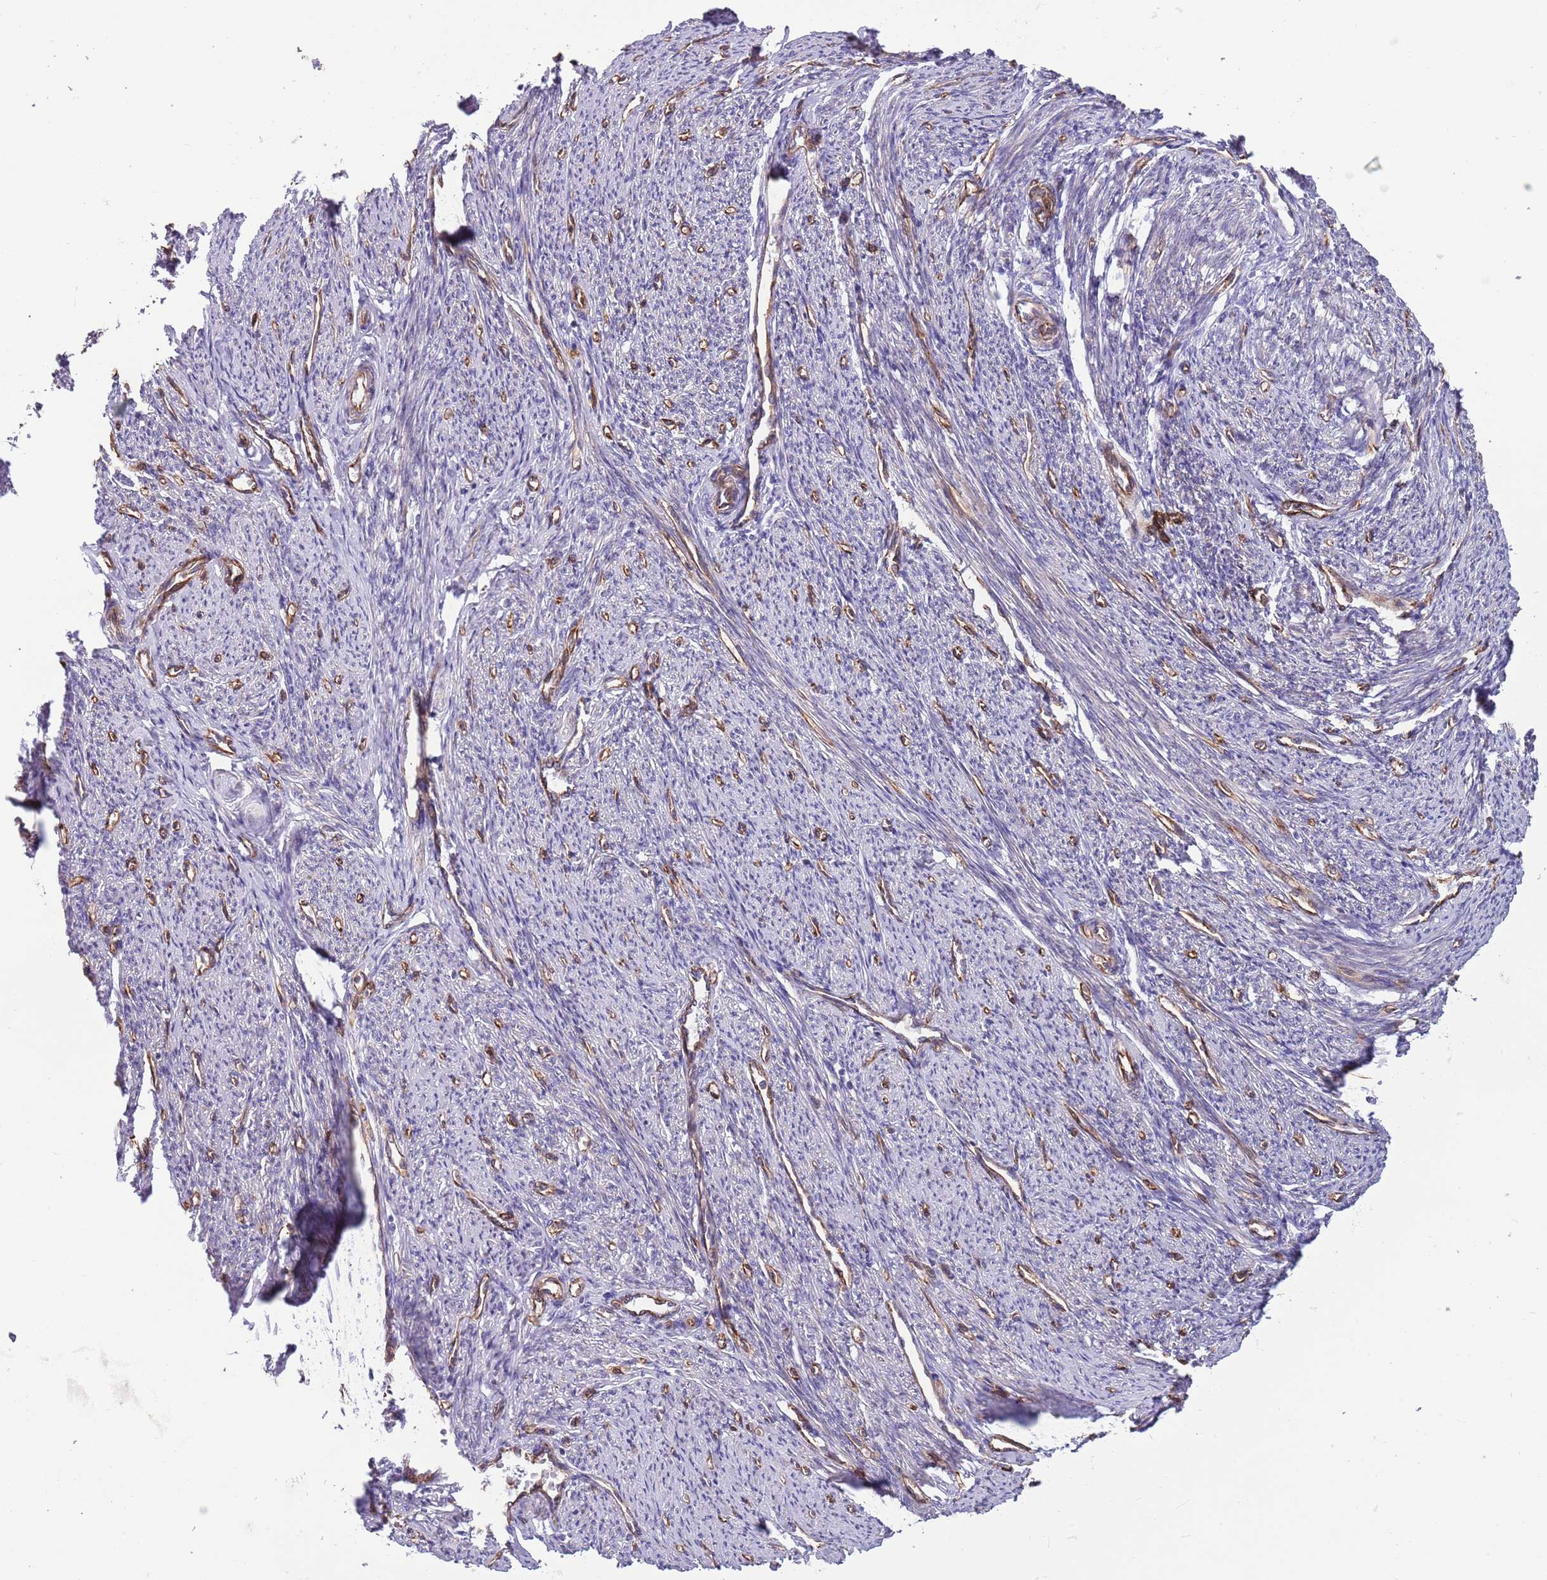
{"staining": {"intensity": "strong", "quantity": "25%-75%", "location": "cytoplasmic/membranous"}, "tissue": "smooth muscle", "cell_type": "Smooth muscle cells", "image_type": "normal", "snomed": [{"axis": "morphology", "description": "Normal tissue, NOS"}, {"axis": "topography", "description": "Smooth muscle"}, {"axis": "topography", "description": "Uterus"}], "caption": "Protein analysis of benign smooth muscle exhibits strong cytoplasmic/membranous expression in approximately 25%-75% of smooth muscle cells. The protein of interest is stained brown, and the nuclei are stained in blue (DAB IHC with brightfield microscopy, high magnification).", "gene": "GAS2L3", "patient": {"sex": "female", "age": 59}}